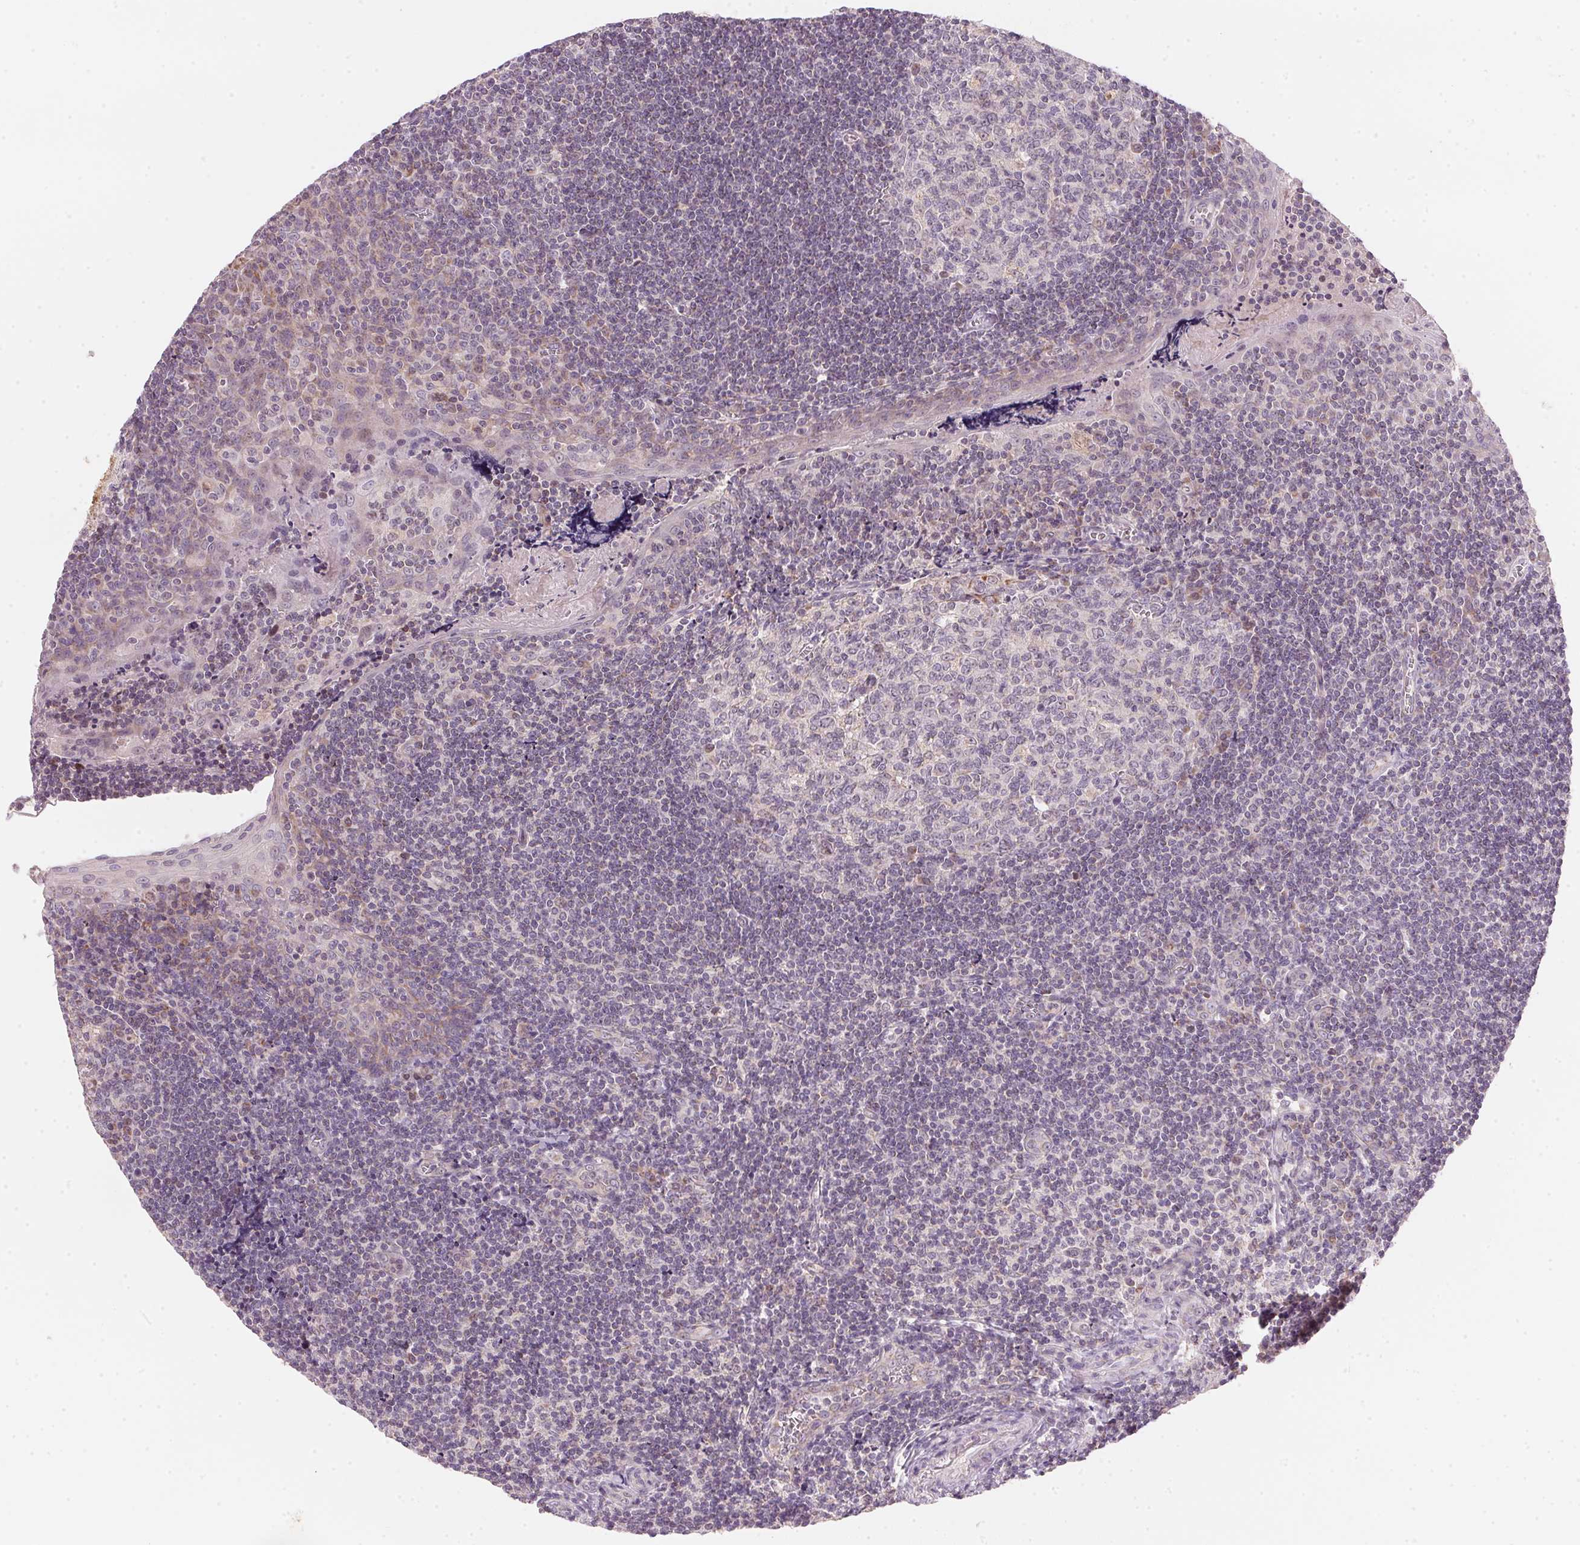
{"staining": {"intensity": "negative", "quantity": "none", "location": "none"}, "tissue": "tonsil", "cell_type": "Germinal center cells", "image_type": "normal", "snomed": [{"axis": "morphology", "description": "Normal tissue, NOS"}, {"axis": "morphology", "description": "Inflammation, NOS"}, {"axis": "topography", "description": "Tonsil"}], "caption": "Immunohistochemistry (IHC) micrograph of normal tonsil: tonsil stained with DAB (3,3'-diaminobenzidine) shows no significant protein positivity in germinal center cells.", "gene": "COQ7", "patient": {"sex": "female", "age": 31}}